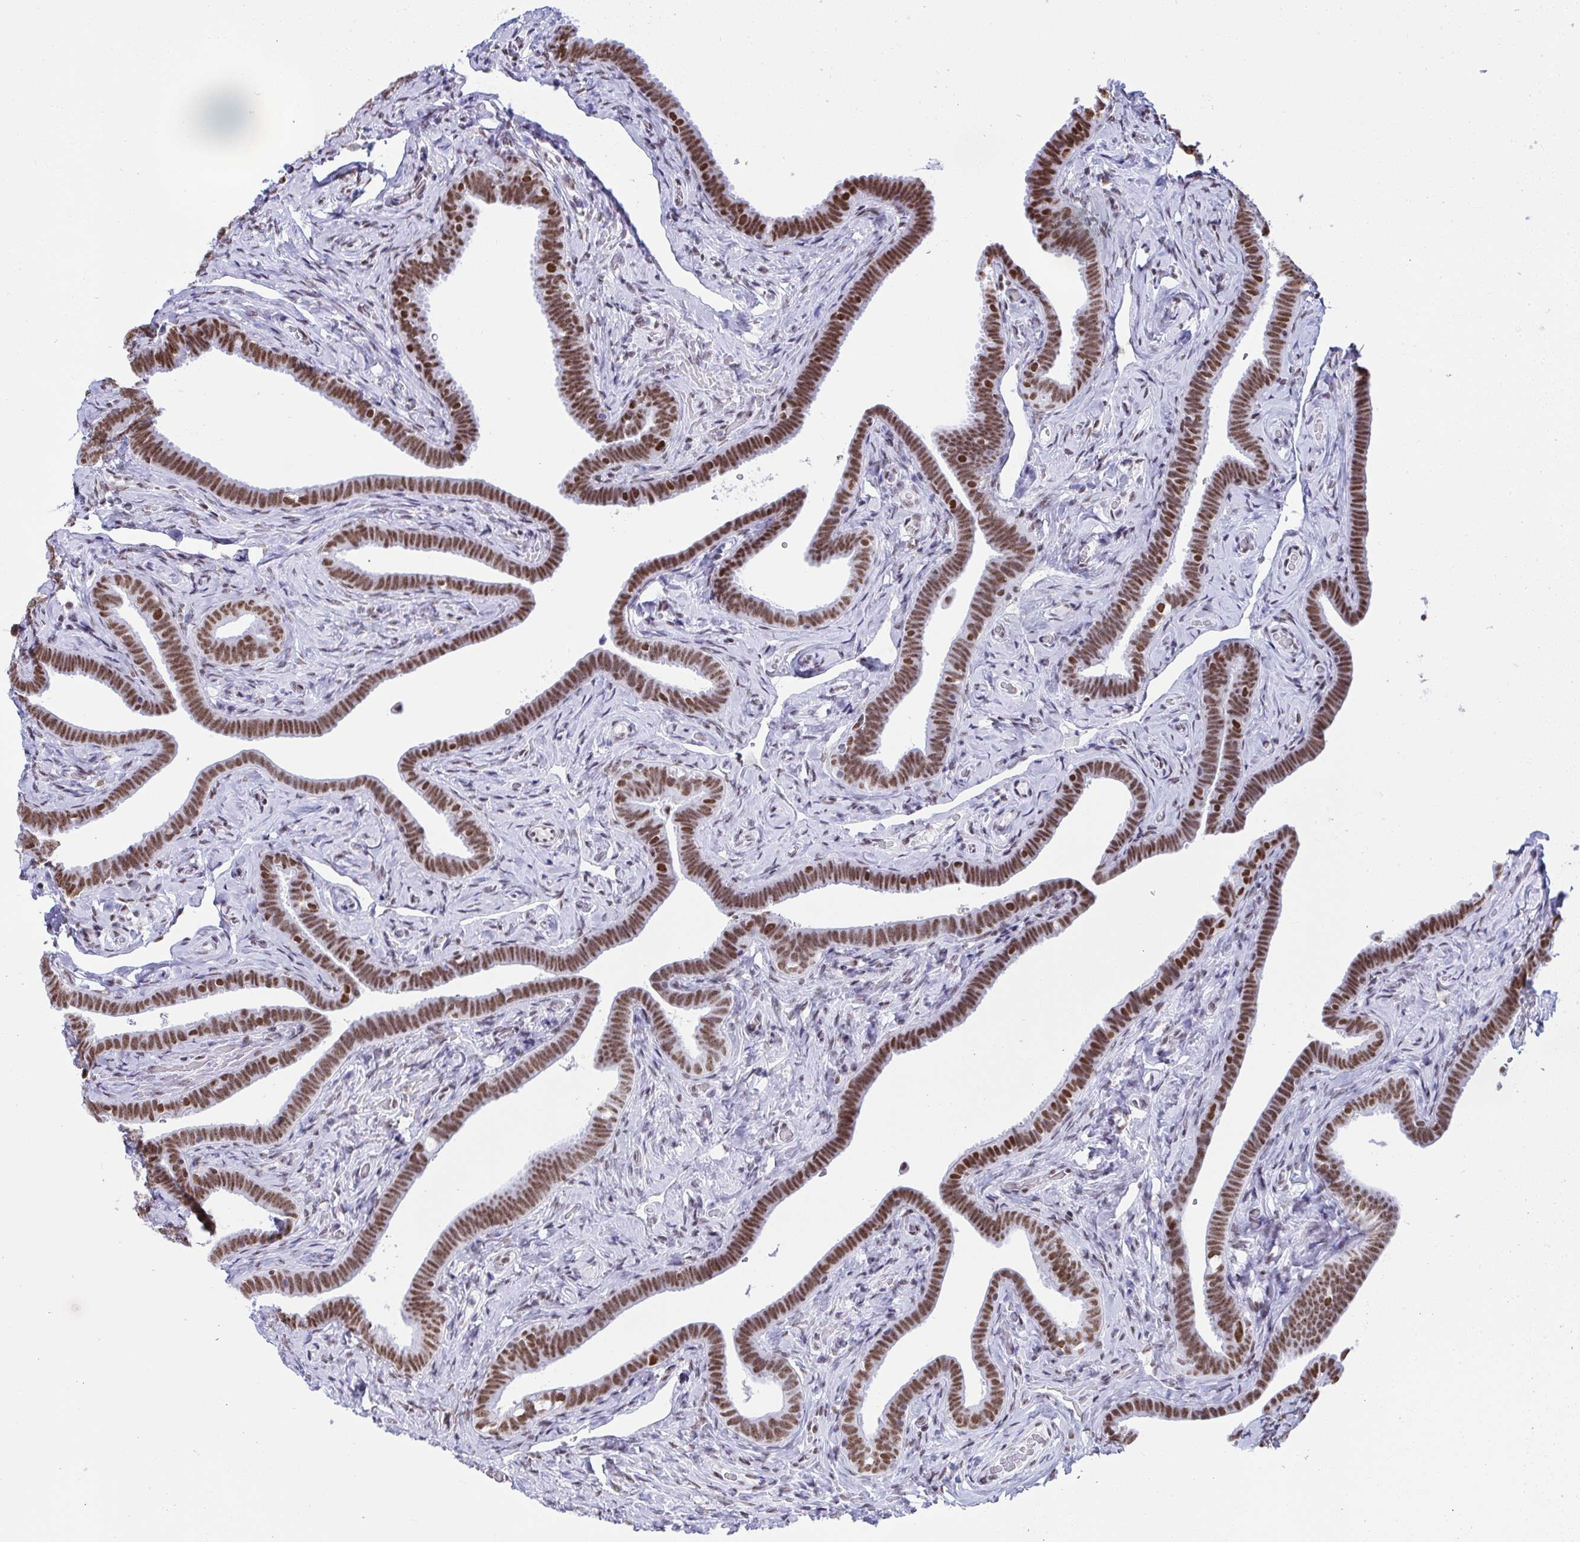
{"staining": {"intensity": "strong", "quantity": ">75%", "location": "nuclear"}, "tissue": "fallopian tube", "cell_type": "Glandular cells", "image_type": "normal", "snomed": [{"axis": "morphology", "description": "Normal tissue, NOS"}, {"axis": "topography", "description": "Fallopian tube"}], "caption": "Immunohistochemistry (IHC) (DAB (3,3'-diaminobenzidine)) staining of normal human fallopian tube demonstrates strong nuclear protein staining in about >75% of glandular cells.", "gene": "DDX52", "patient": {"sex": "female", "age": 69}}